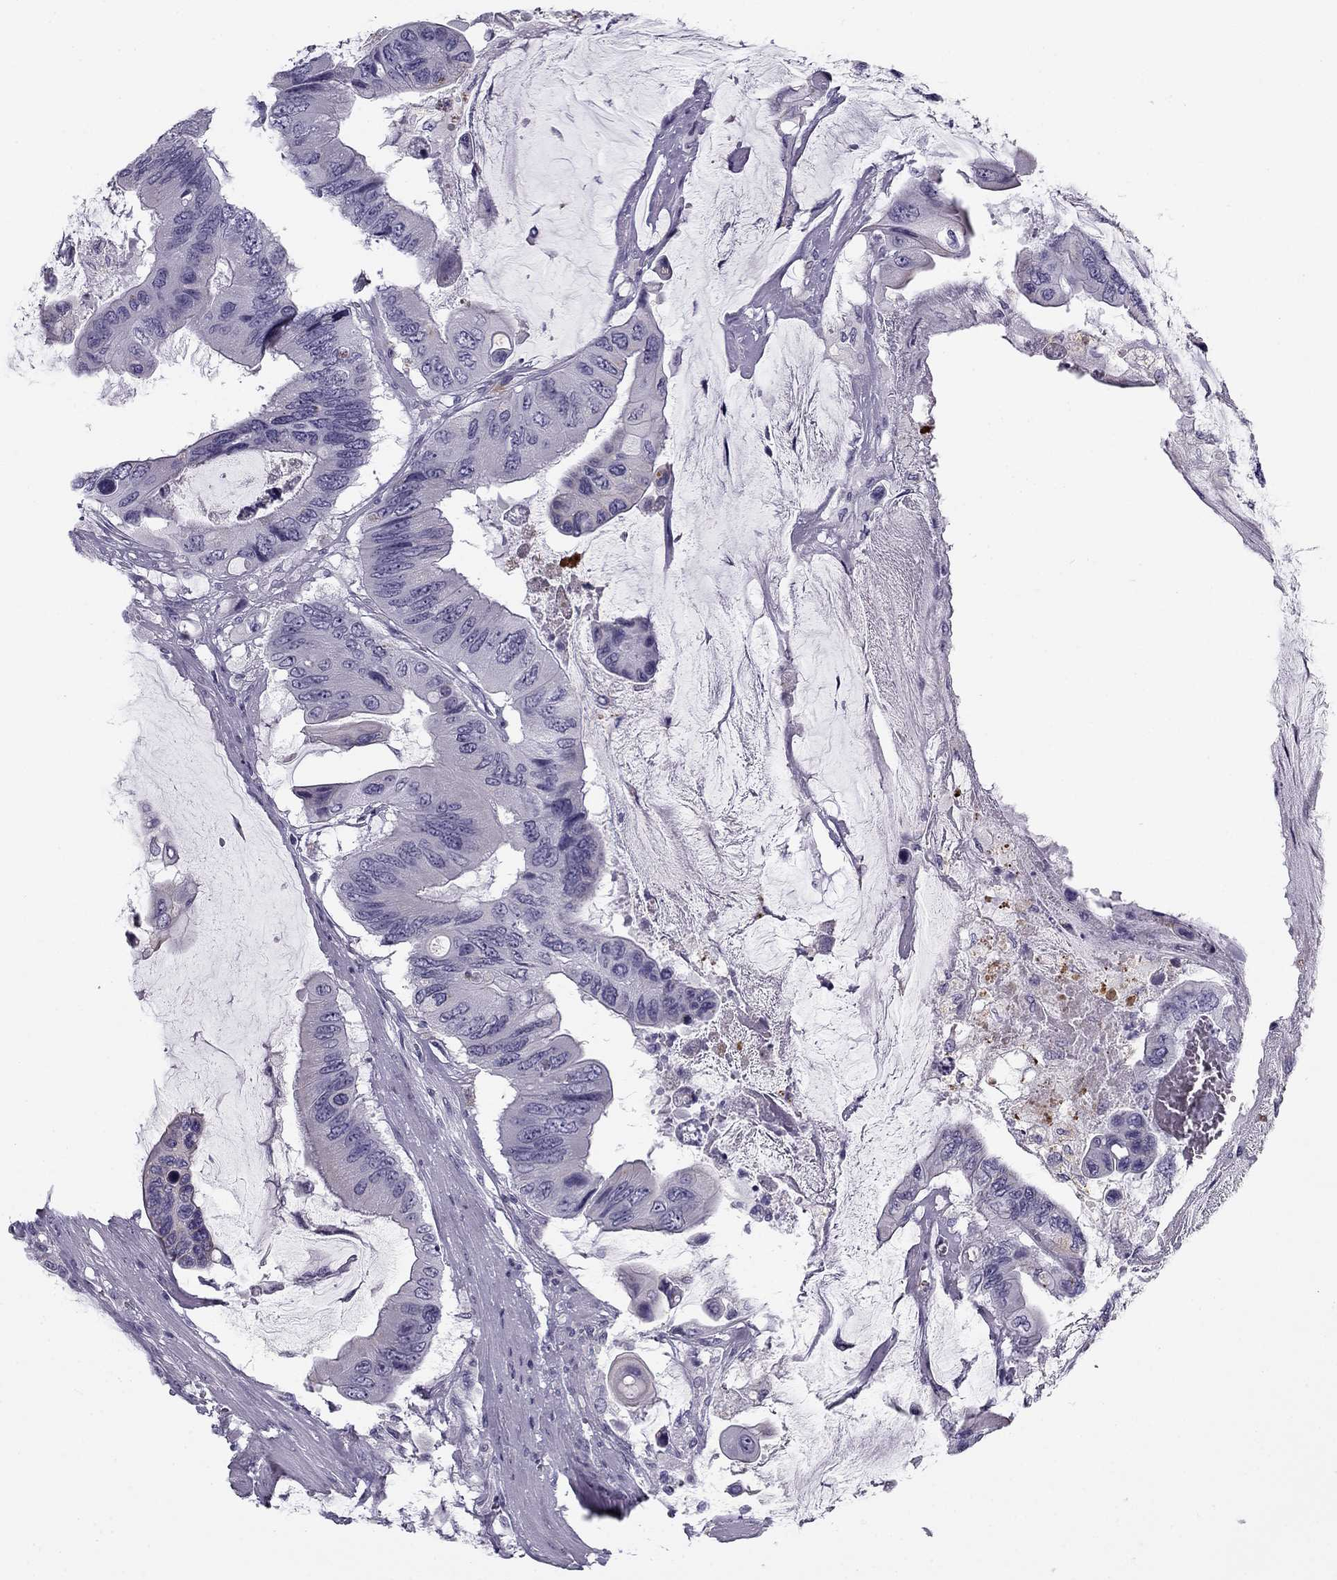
{"staining": {"intensity": "negative", "quantity": "none", "location": "none"}, "tissue": "colorectal cancer", "cell_type": "Tumor cells", "image_type": "cancer", "snomed": [{"axis": "morphology", "description": "Adenocarcinoma, NOS"}, {"axis": "topography", "description": "Rectum"}], "caption": "A micrograph of colorectal cancer (adenocarcinoma) stained for a protein displays no brown staining in tumor cells. The staining was performed using DAB to visualize the protein expression in brown, while the nuclei were stained in blue with hematoxylin (Magnification: 20x).", "gene": "MC5R", "patient": {"sex": "male", "age": 63}}